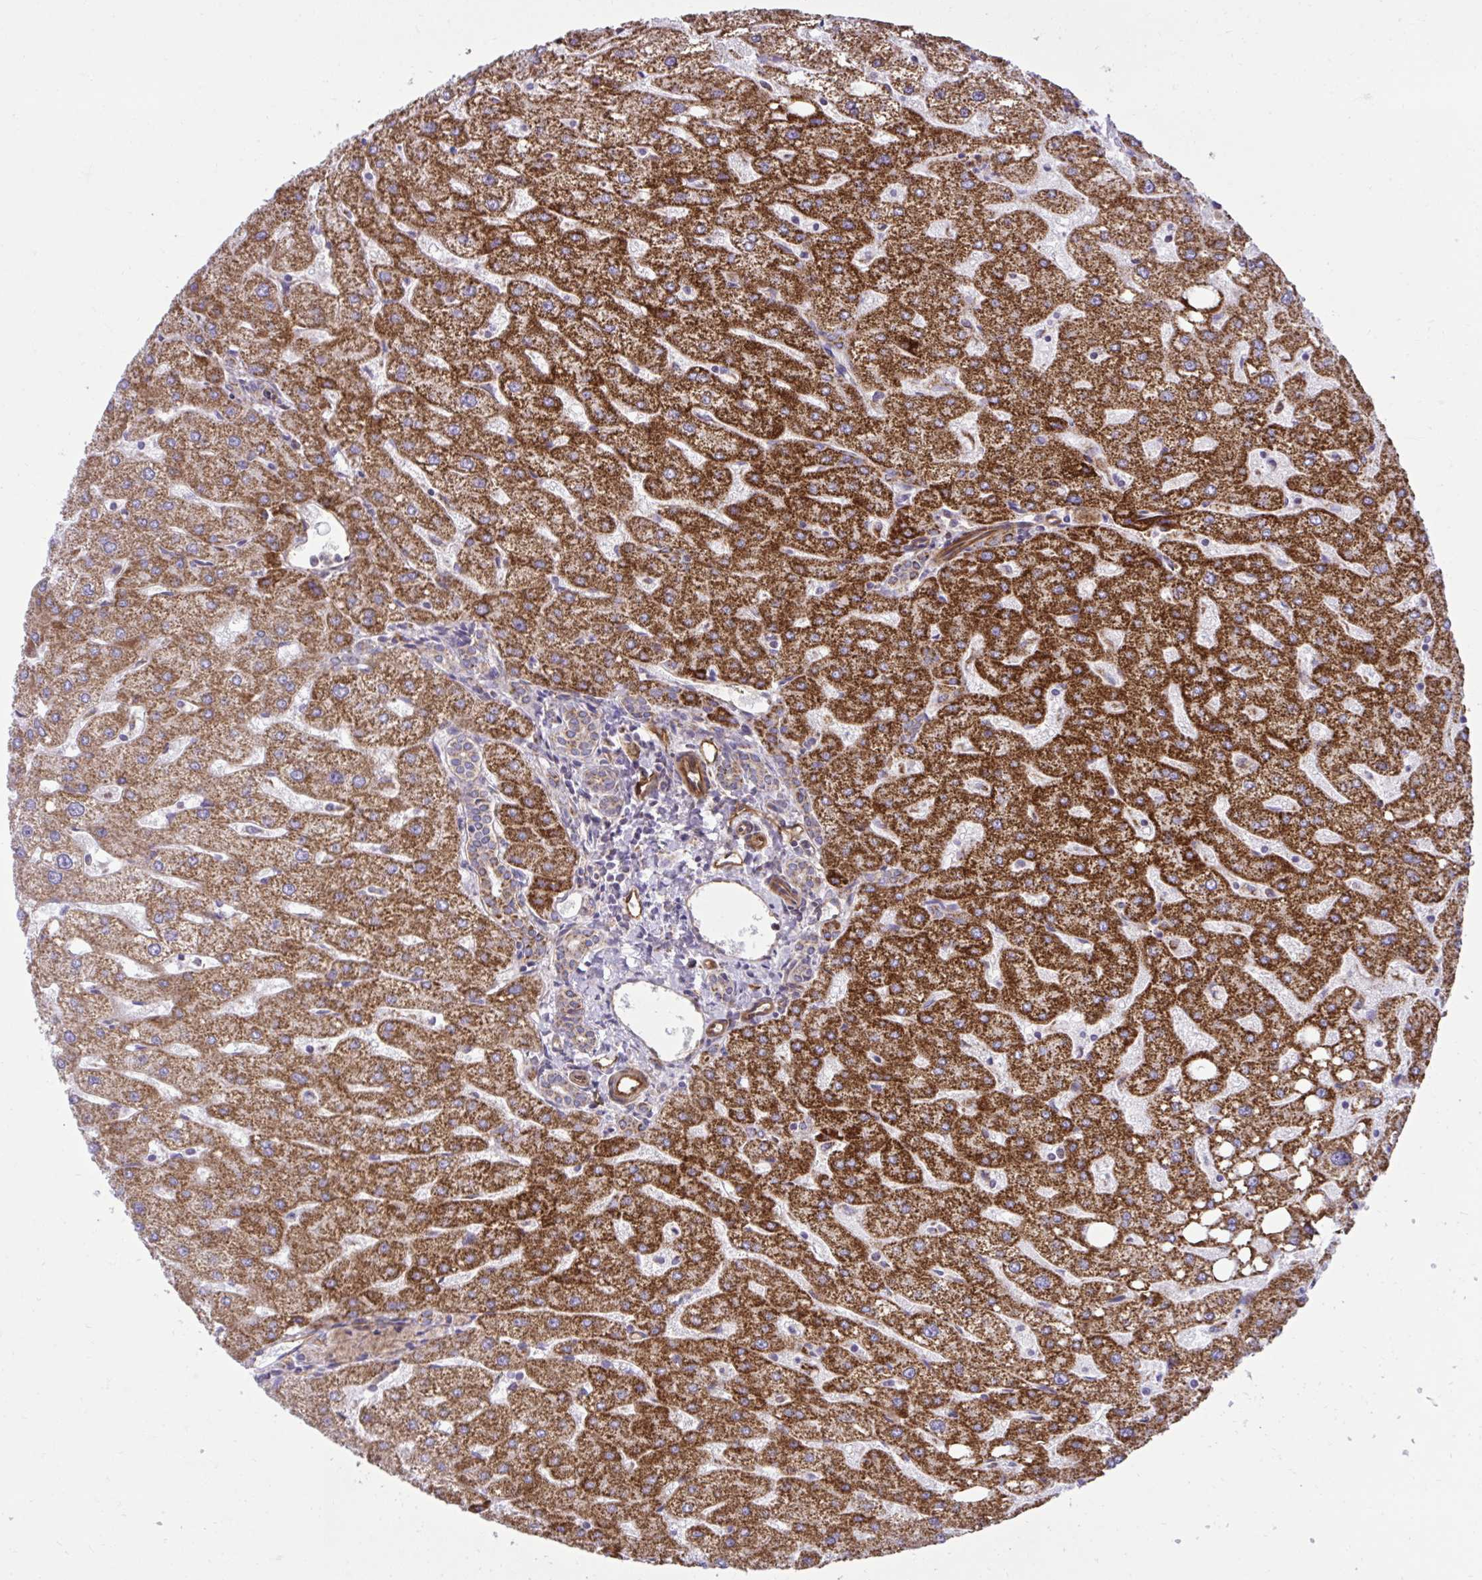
{"staining": {"intensity": "moderate", "quantity": ">75%", "location": "cytoplasmic/membranous"}, "tissue": "liver", "cell_type": "Cholangiocytes", "image_type": "normal", "snomed": [{"axis": "morphology", "description": "Normal tissue, NOS"}, {"axis": "topography", "description": "Liver"}], "caption": "This histopathology image demonstrates unremarkable liver stained with IHC to label a protein in brown. The cytoplasmic/membranous of cholangiocytes show moderate positivity for the protein. Nuclei are counter-stained blue.", "gene": "LIMS1", "patient": {"sex": "male", "age": 67}}